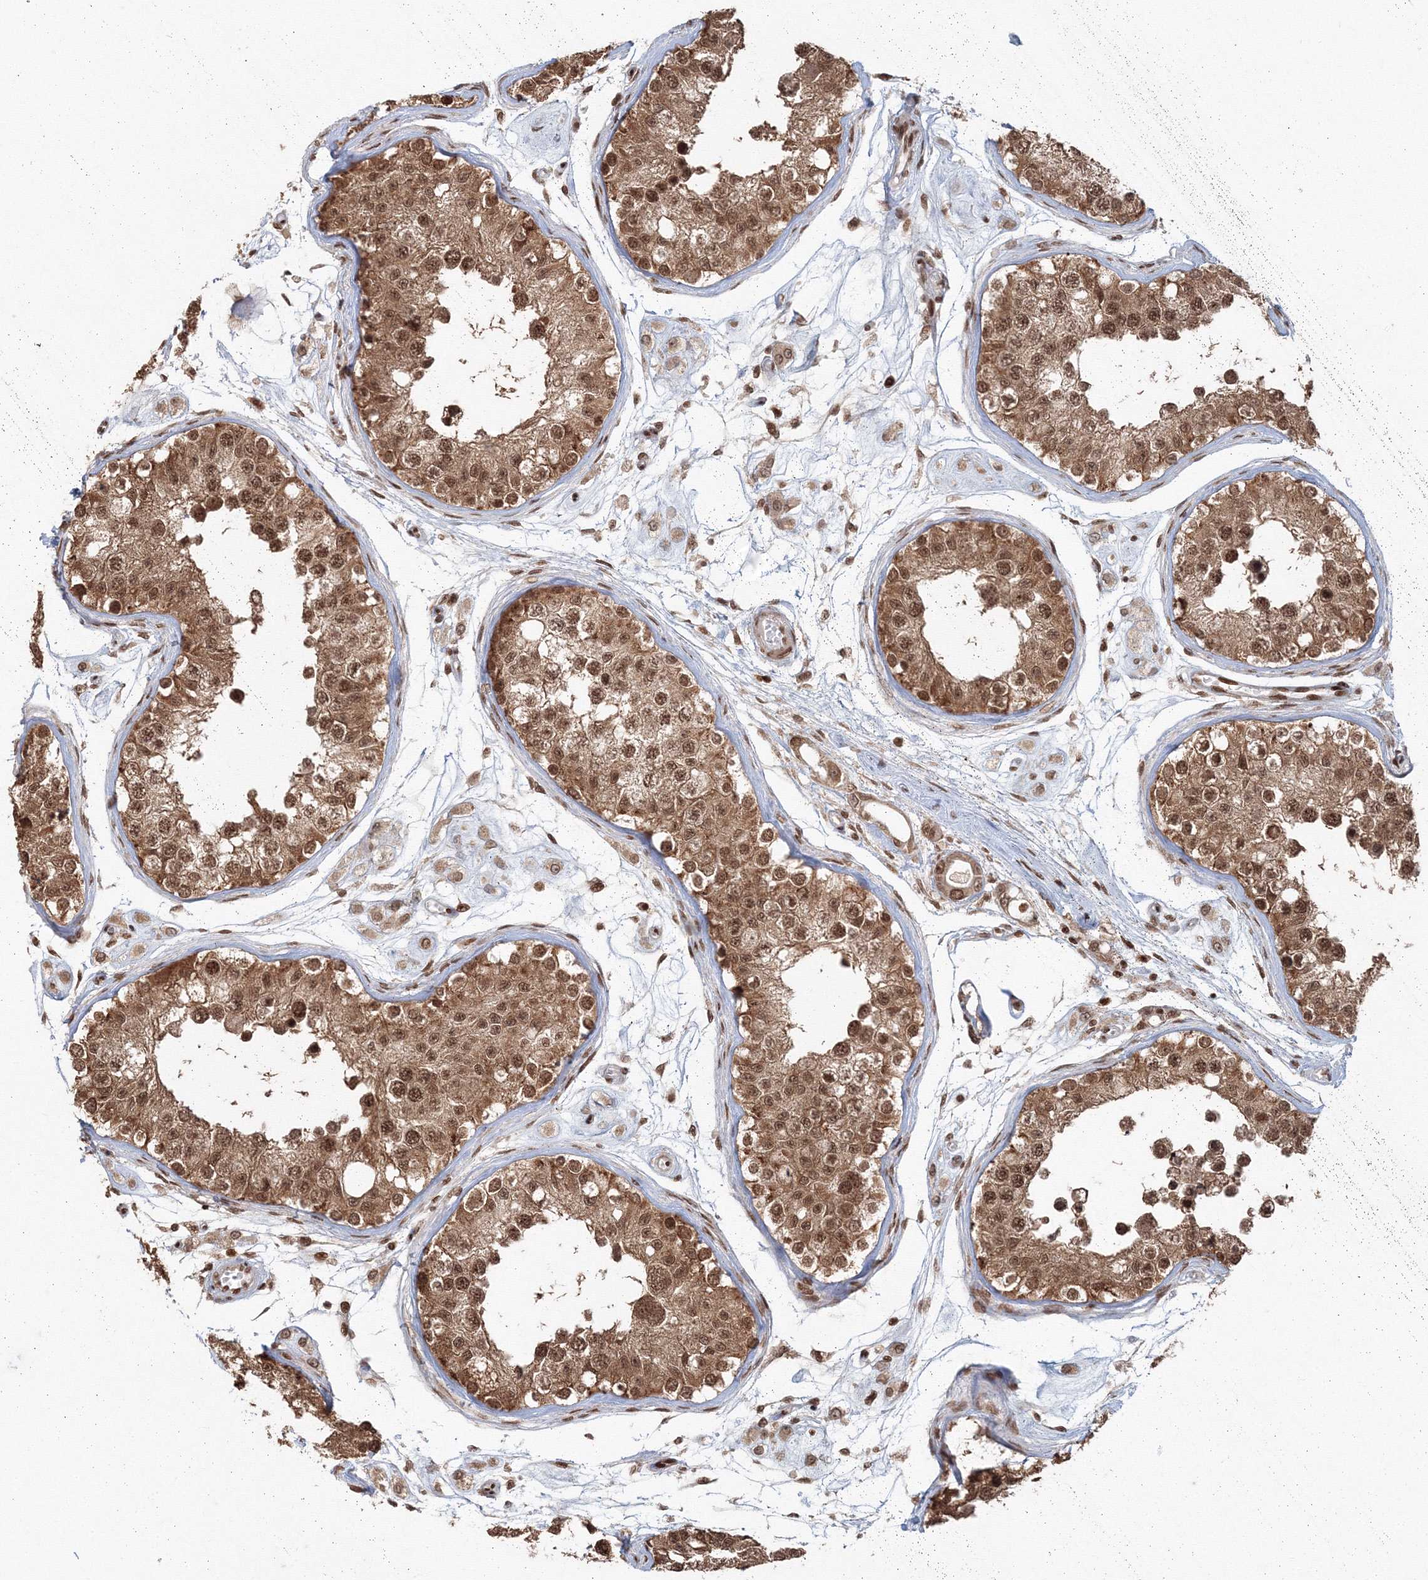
{"staining": {"intensity": "strong", "quantity": ">75%", "location": "cytoplasmic/membranous,nuclear"}, "tissue": "testis", "cell_type": "Cells in seminiferous ducts", "image_type": "normal", "snomed": [{"axis": "morphology", "description": "Normal tissue, NOS"}, {"axis": "morphology", "description": "Adenocarcinoma, metastatic, NOS"}, {"axis": "topography", "description": "Testis"}], "caption": "Strong cytoplasmic/membranous,nuclear protein positivity is identified in approximately >75% of cells in seminiferous ducts in testis.", "gene": "KIF20A", "patient": {"sex": "male", "age": 26}}